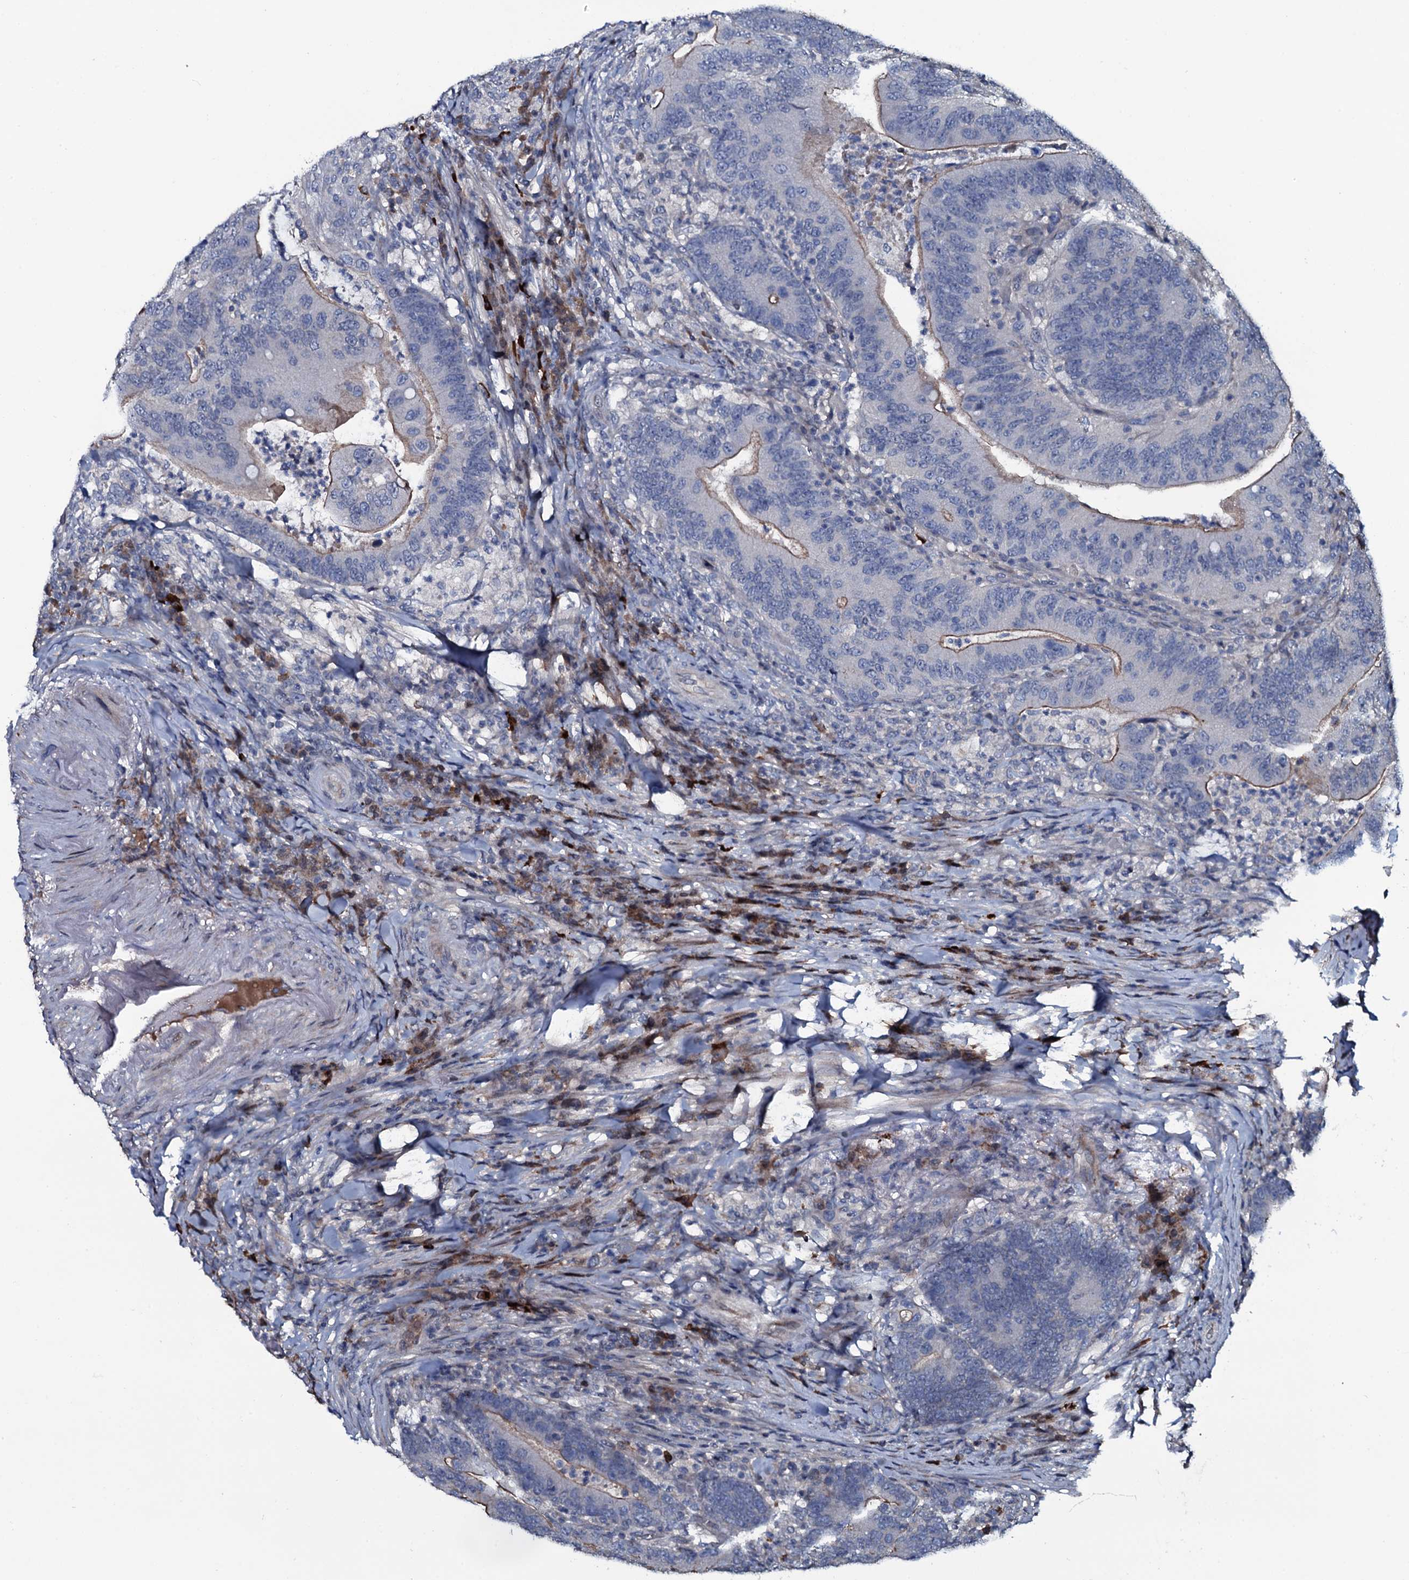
{"staining": {"intensity": "weak", "quantity": "25%-75%", "location": "cytoplasmic/membranous"}, "tissue": "colorectal cancer", "cell_type": "Tumor cells", "image_type": "cancer", "snomed": [{"axis": "morphology", "description": "Adenocarcinoma, NOS"}, {"axis": "topography", "description": "Colon"}], "caption": "High-power microscopy captured an immunohistochemistry (IHC) histopathology image of colorectal cancer, revealing weak cytoplasmic/membranous expression in about 25%-75% of tumor cells. The protein of interest is stained brown, and the nuclei are stained in blue (DAB IHC with brightfield microscopy, high magnification).", "gene": "LYG2", "patient": {"sex": "female", "age": 66}}